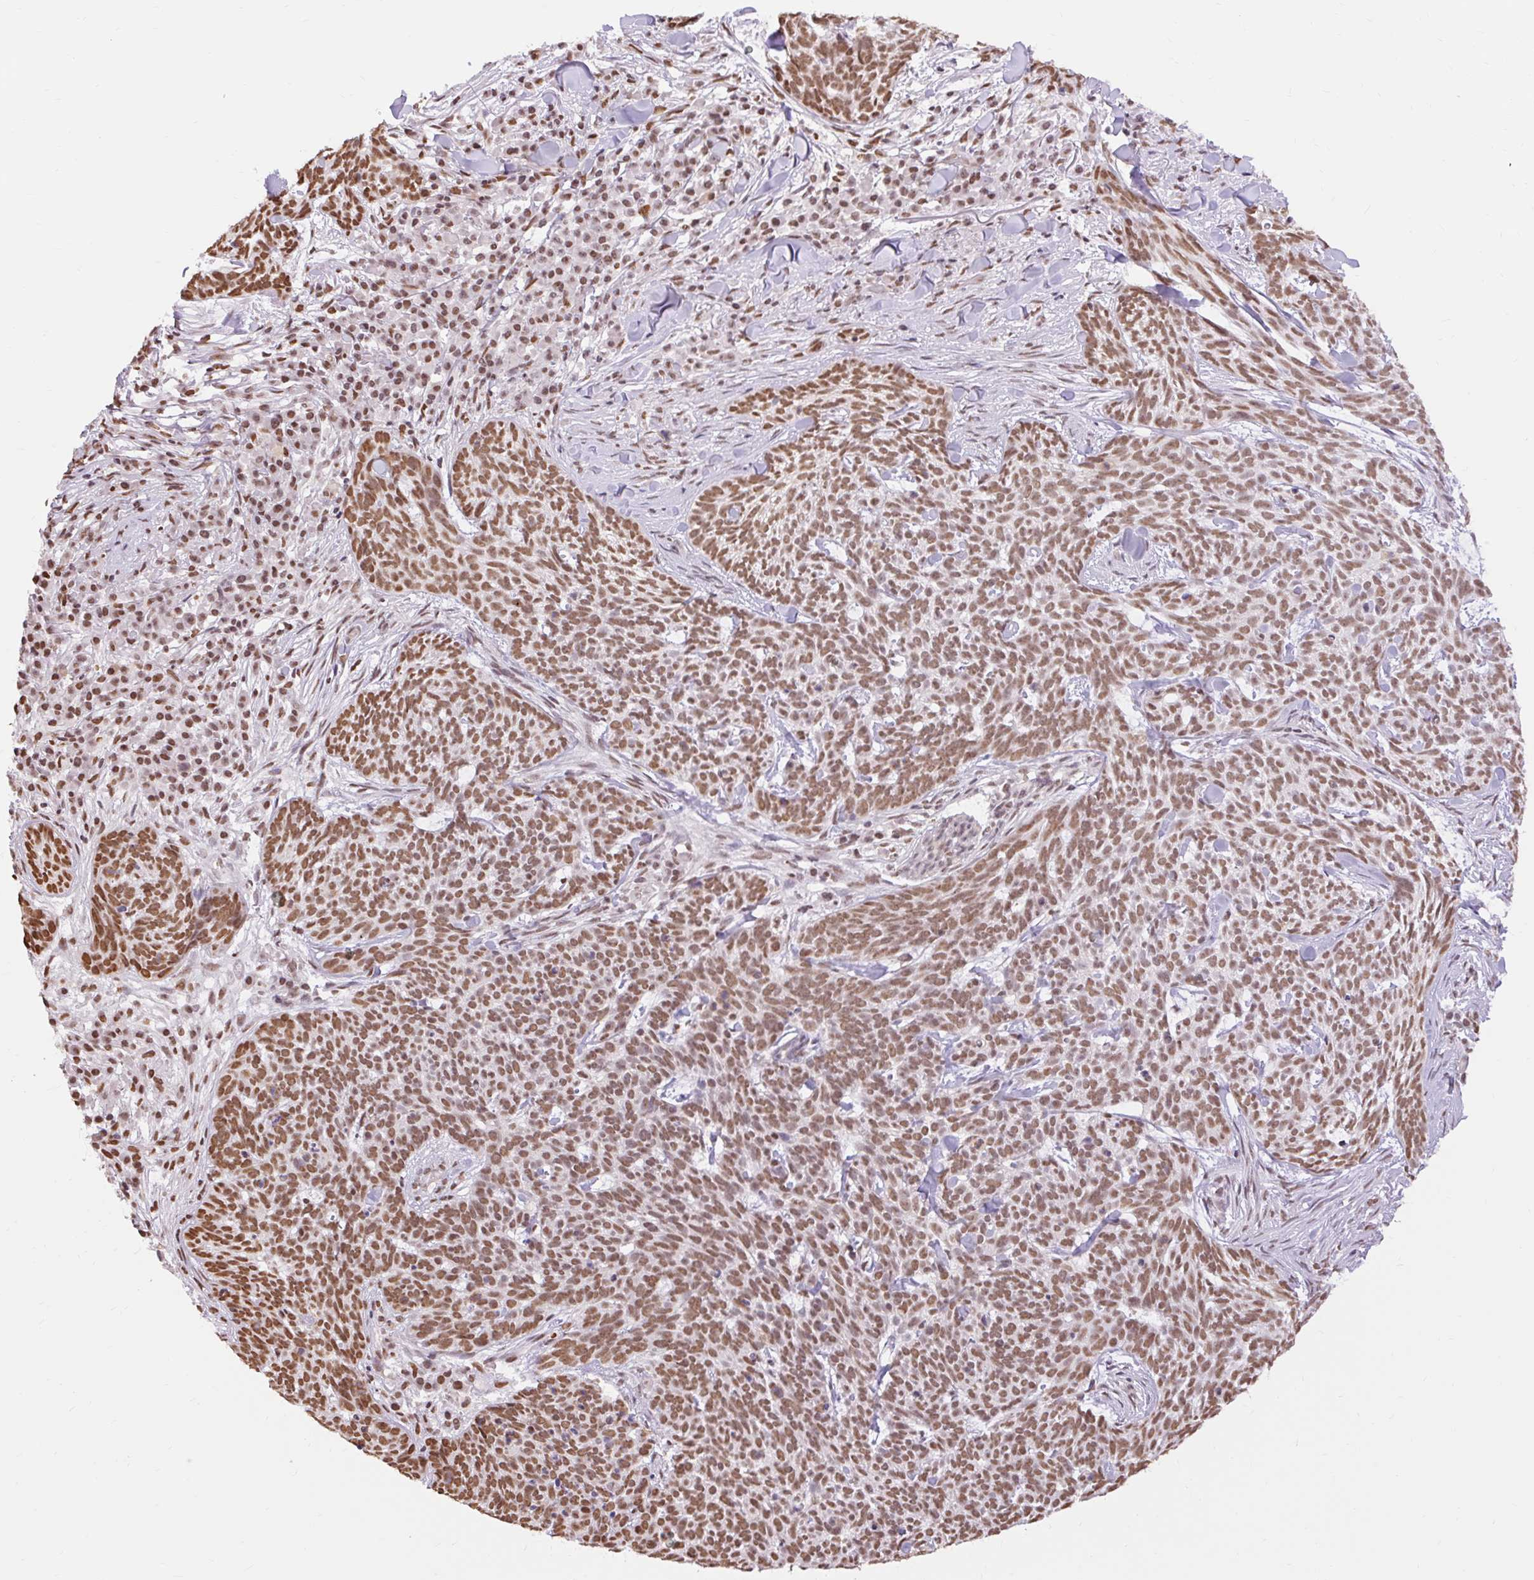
{"staining": {"intensity": "strong", "quantity": ">75%", "location": "nuclear"}, "tissue": "skin cancer", "cell_type": "Tumor cells", "image_type": "cancer", "snomed": [{"axis": "morphology", "description": "Basal cell carcinoma"}, {"axis": "topography", "description": "Skin"}], "caption": "Approximately >75% of tumor cells in skin cancer exhibit strong nuclear protein staining as visualized by brown immunohistochemical staining.", "gene": "NPIPB12", "patient": {"sex": "female", "age": 93}}